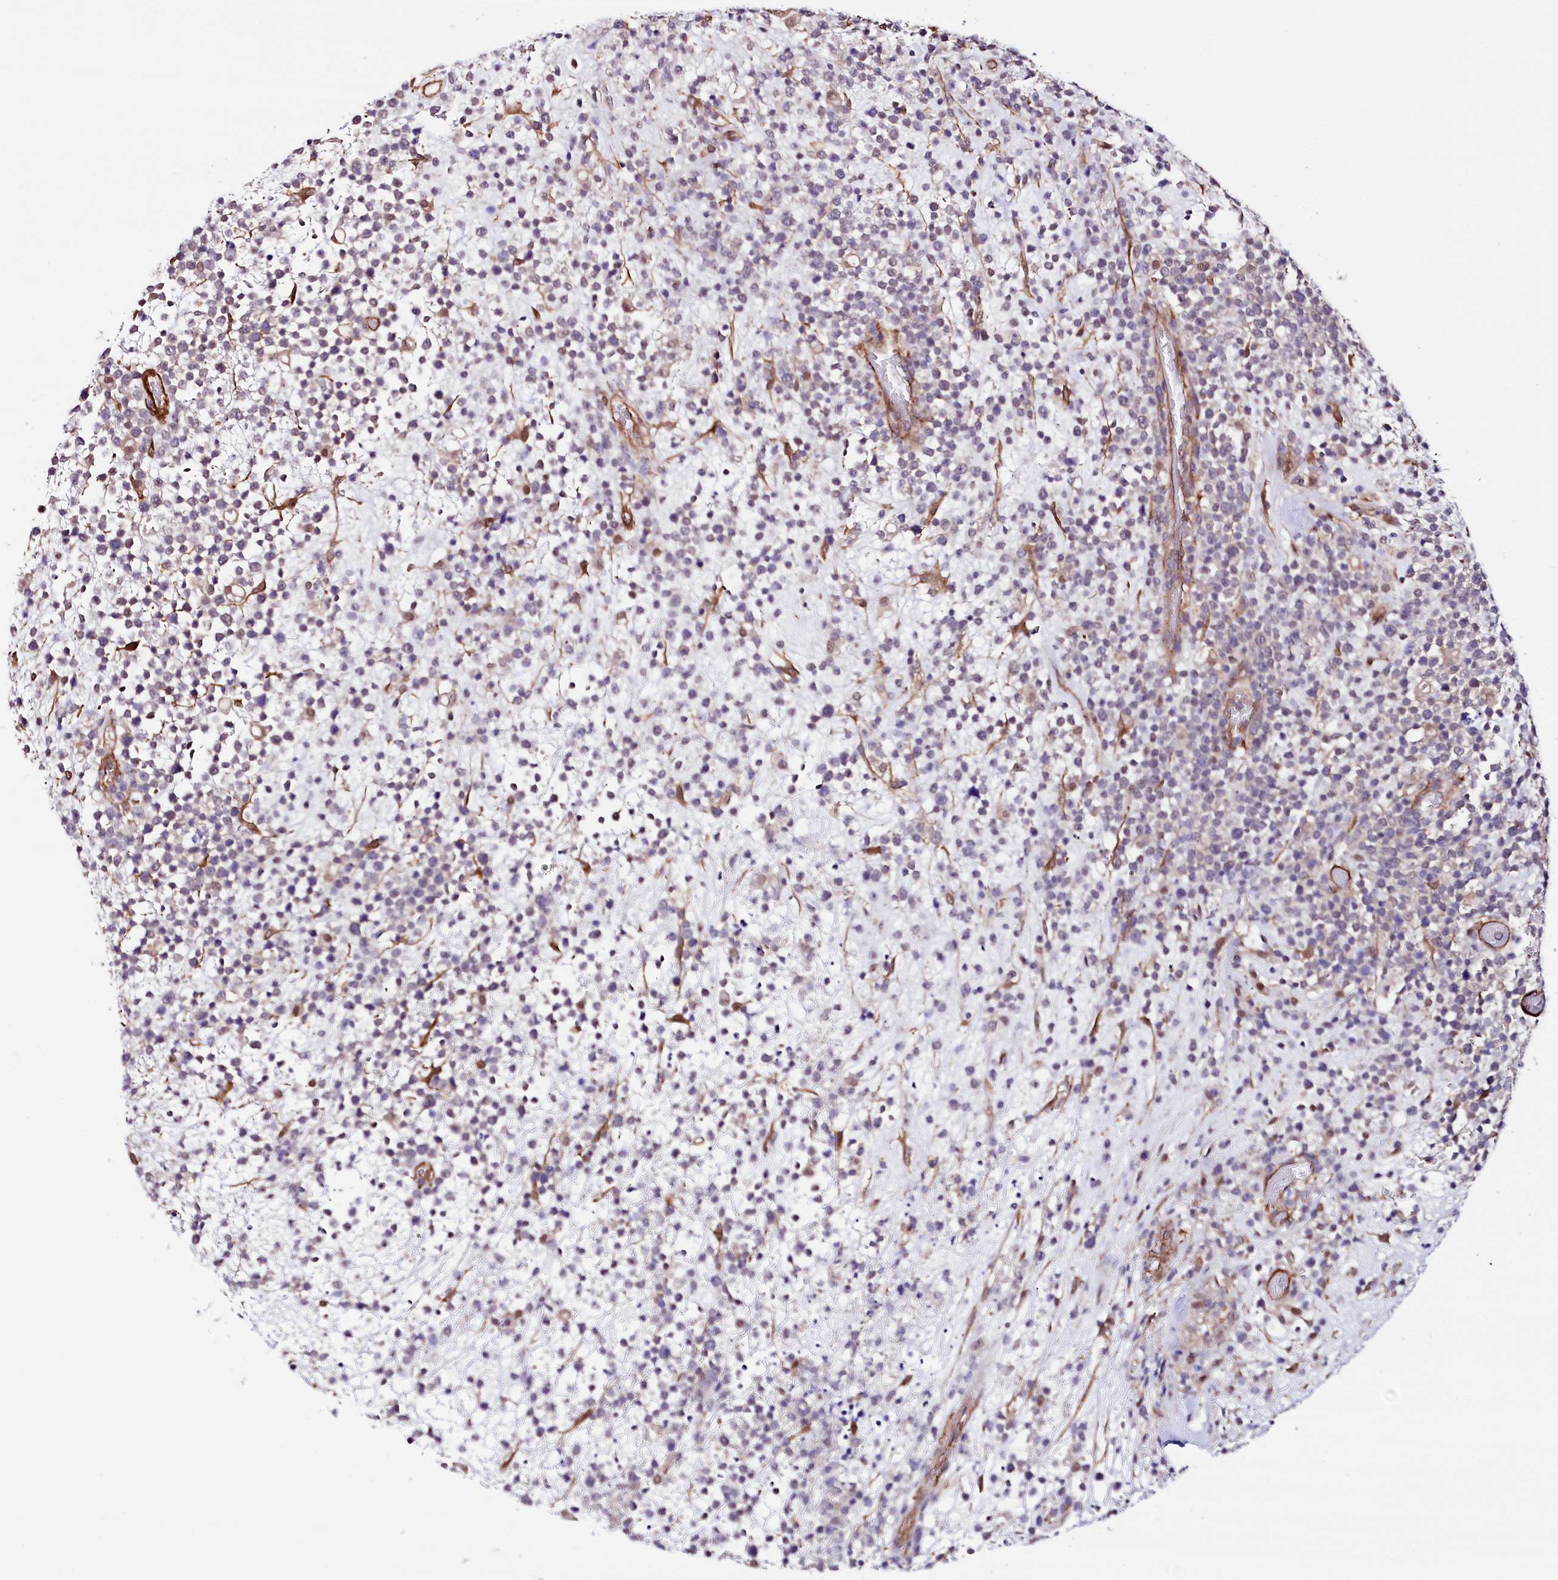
{"staining": {"intensity": "negative", "quantity": "none", "location": "none"}, "tissue": "lymphoma", "cell_type": "Tumor cells", "image_type": "cancer", "snomed": [{"axis": "morphology", "description": "Malignant lymphoma, non-Hodgkin's type, High grade"}, {"axis": "topography", "description": "Colon"}], "caption": "Malignant lymphoma, non-Hodgkin's type (high-grade) was stained to show a protein in brown. There is no significant positivity in tumor cells.", "gene": "PPP2R5B", "patient": {"sex": "female", "age": 53}}